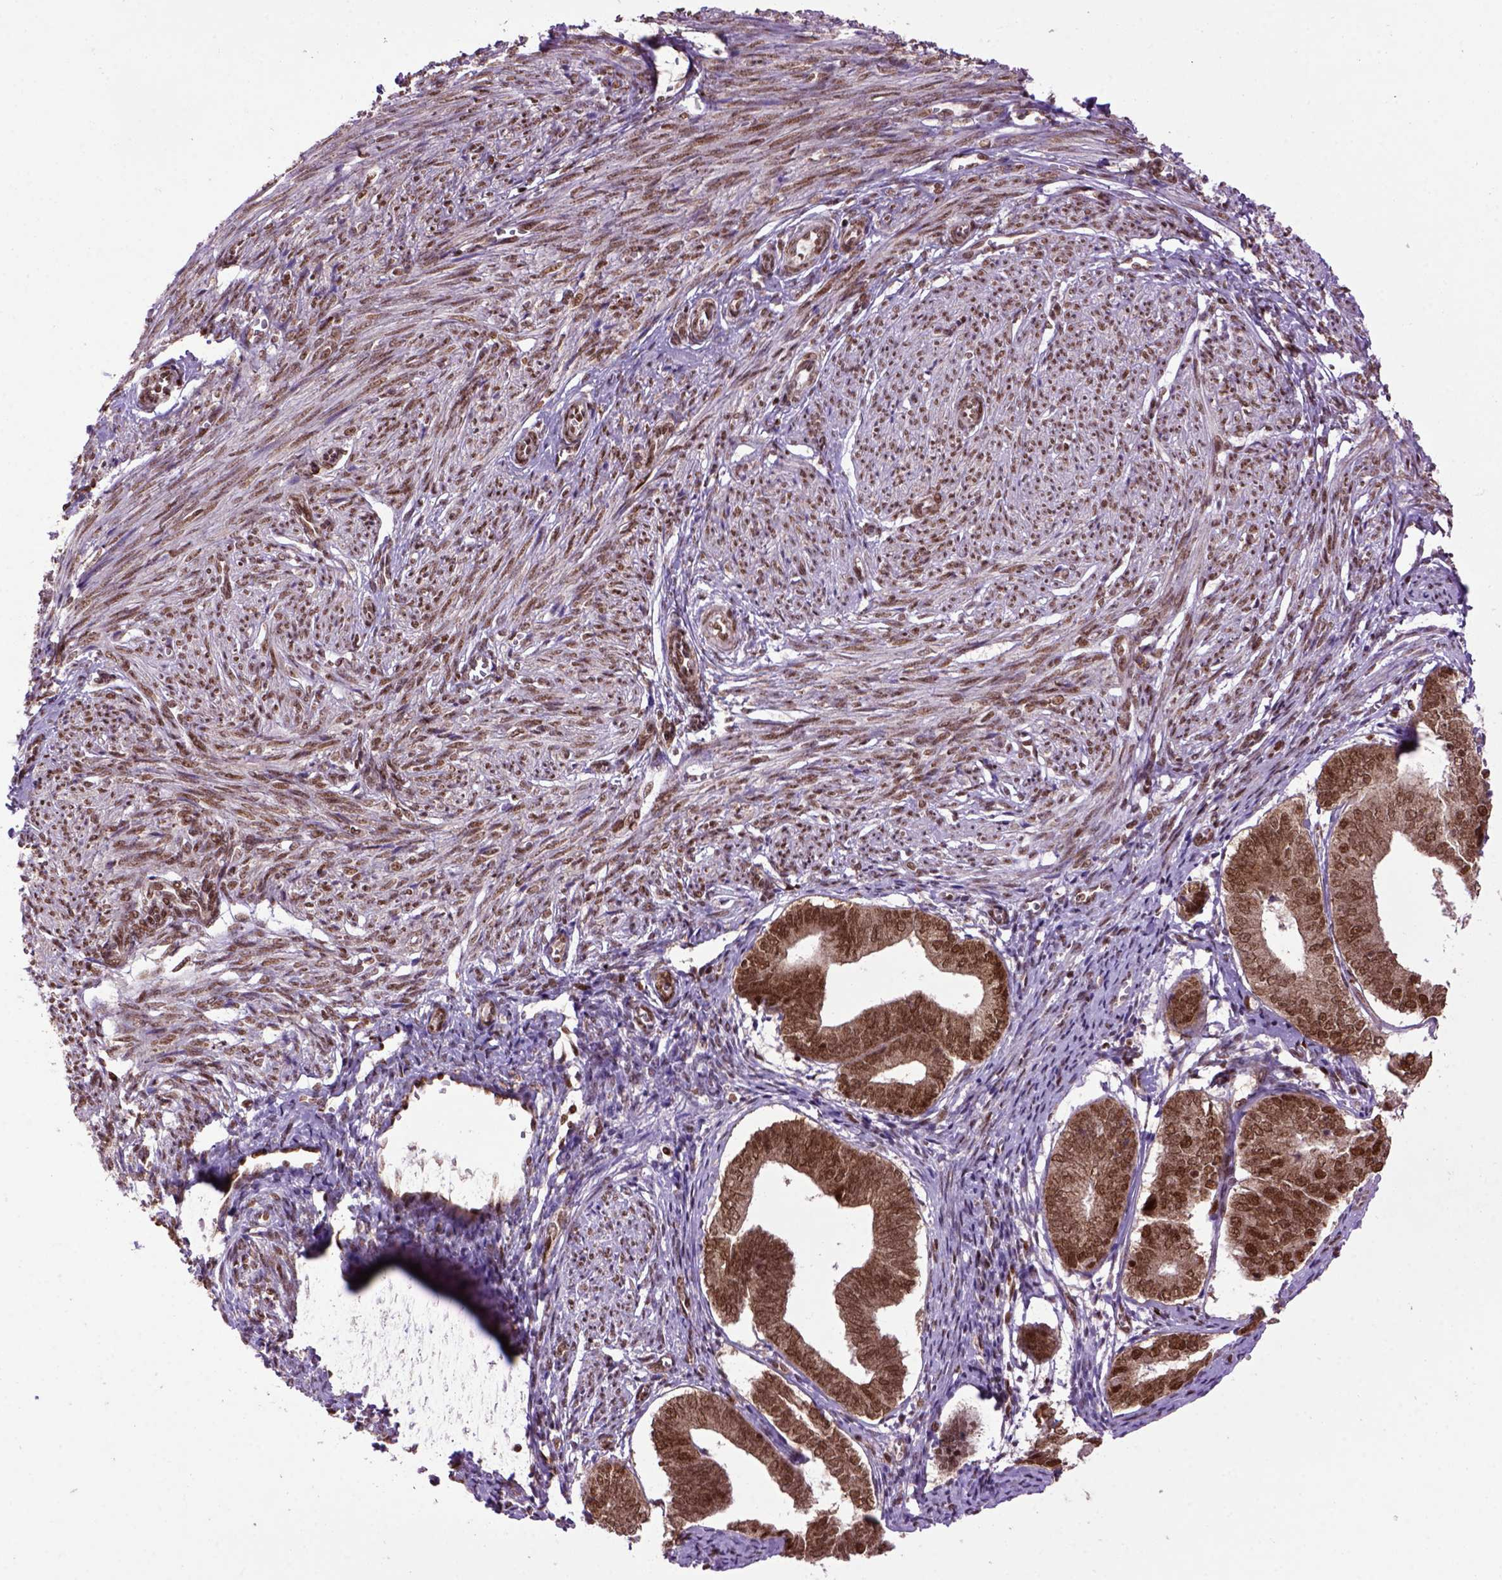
{"staining": {"intensity": "moderate", "quantity": ">75%", "location": "nuclear"}, "tissue": "endometrium", "cell_type": "Cells in endometrial stroma", "image_type": "normal", "snomed": [{"axis": "morphology", "description": "Normal tissue, NOS"}, {"axis": "topography", "description": "Endometrium"}], "caption": "The histopathology image exhibits immunohistochemical staining of unremarkable endometrium. There is moderate nuclear expression is present in about >75% of cells in endometrial stroma.", "gene": "CELF1", "patient": {"sex": "female", "age": 50}}